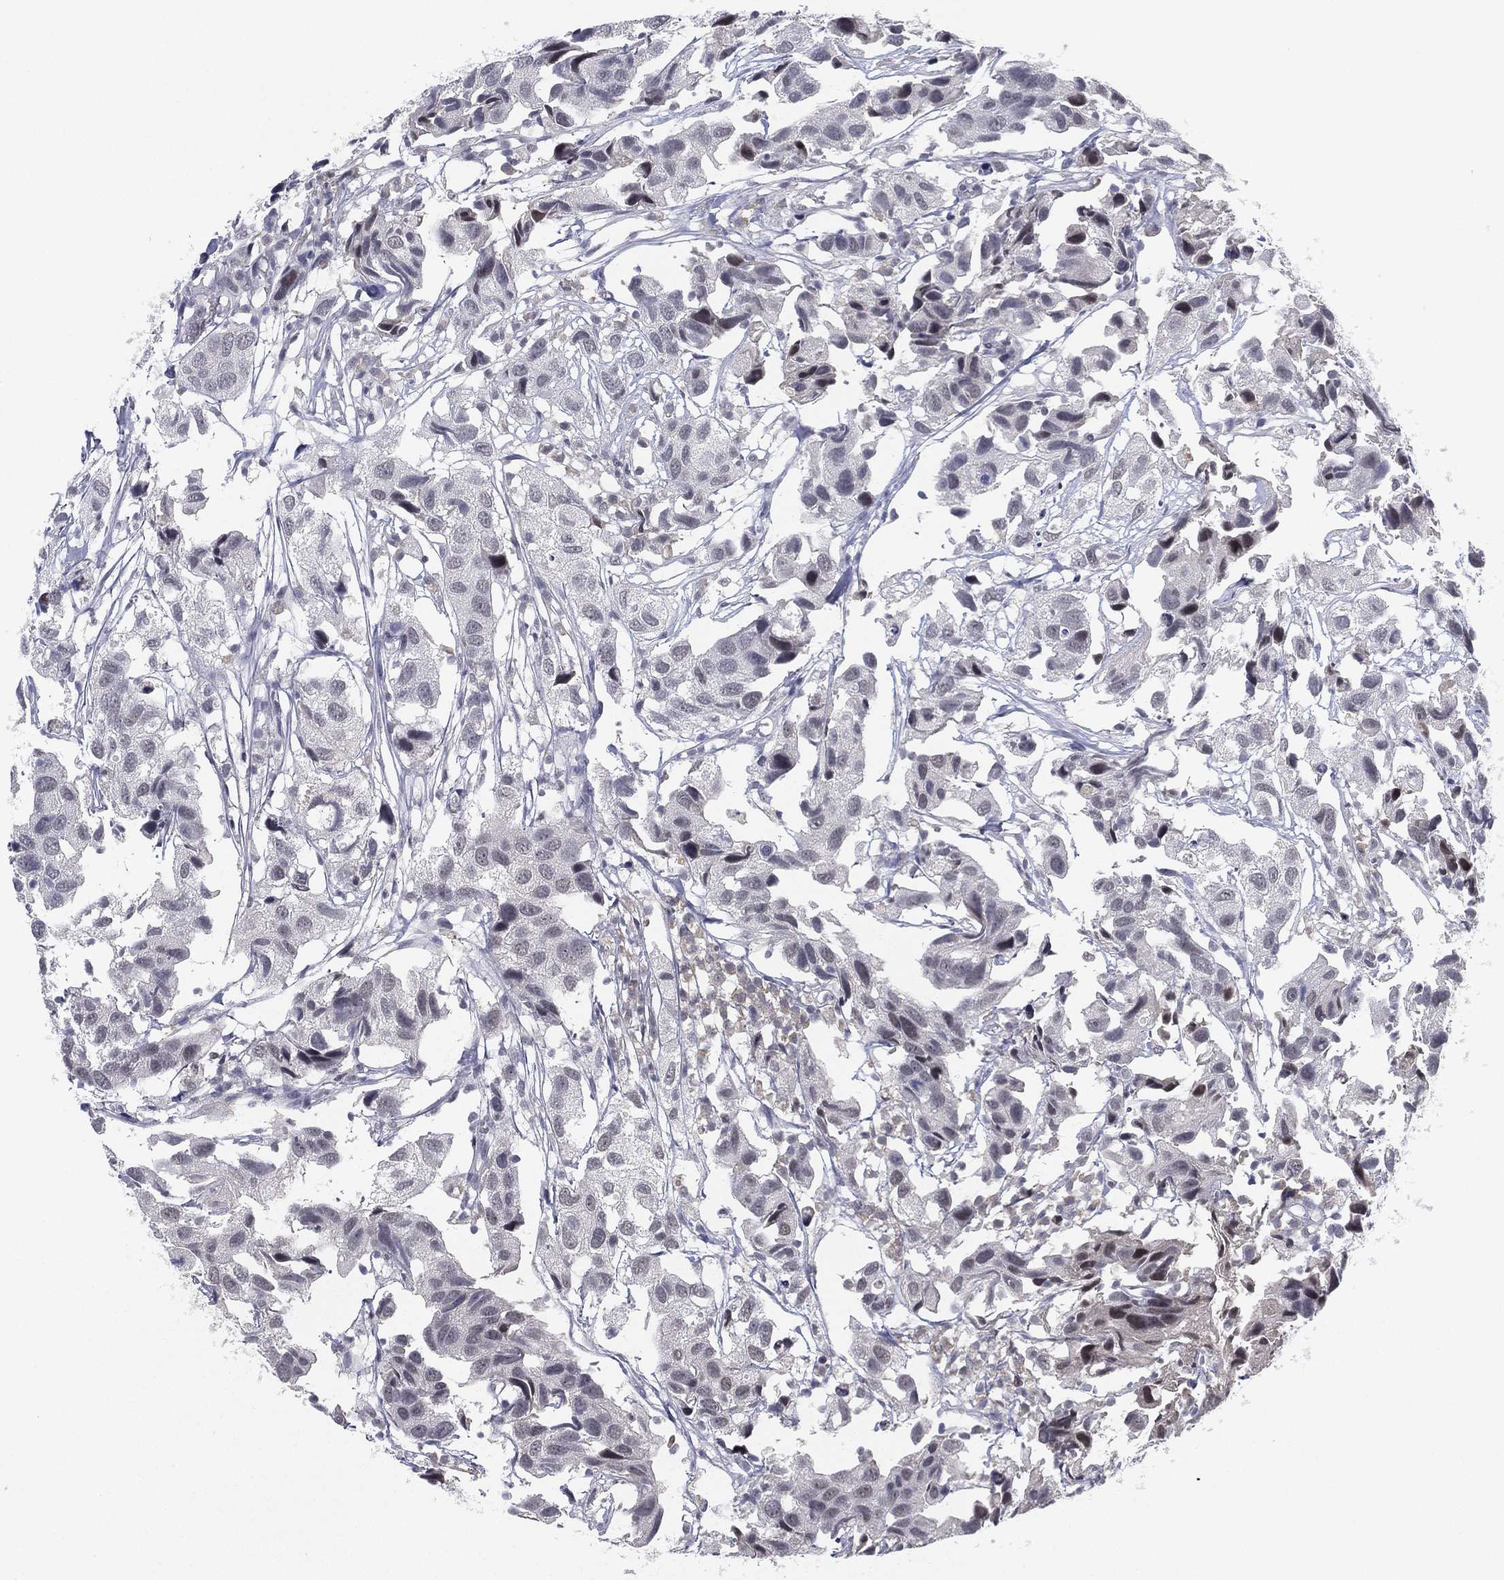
{"staining": {"intensity": "negative", "quantity": "none", "location": "none"}, "tissue": "urothelial cancer", "cell_type": "Tumor cells", "image_type": "cancer", "snomed": [{"axis": "morphology", "description": "Urothelial carcinoma, High grade"}, {"axis": "topography", "description": "Urinary bladder"}], "caption": "A histopathology image of high-grade urothelial carcinoma stained for a protein reveals no brown staining in tumor cells.", "gene": "MS4A8", "patient": {"sex": "male", "age": 79}}